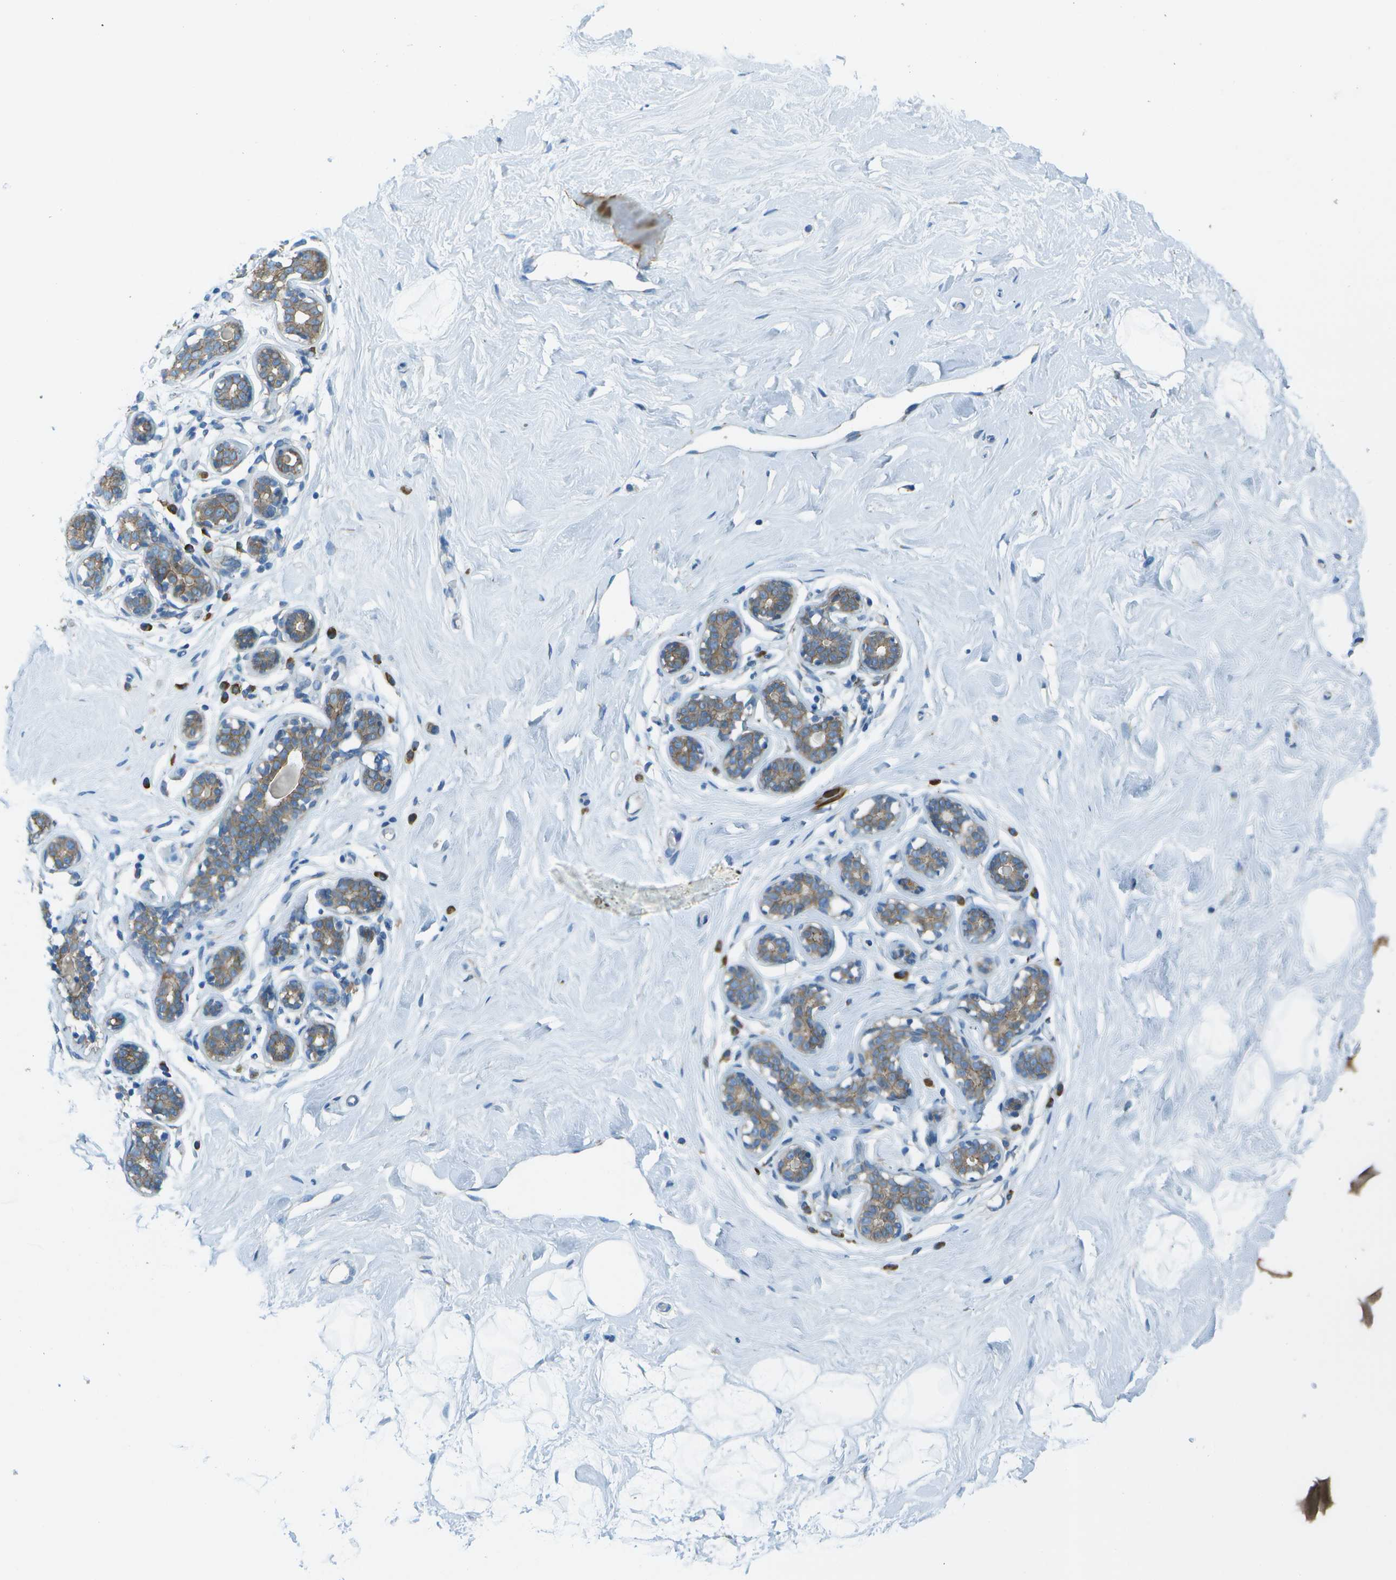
{"staining": {"intensity": "negative", "quantity": "none", "location": "none"}, "tissue": "breast", "cell_type": "Adipocytes", "image_type": "normal", "snomed": [{"axis": "morphology", "description": "Normal tissue, NOS"}, {"axis": "topography", "description": "Breast"}], "caption": "Immunohistochemistry (IHC) photomicrograph of normal human breast stained for a protein (brown), which displays no positivity in adipocytes.", "gene": "KCTD3", "patient": {"sex": "female", "age": 23}}